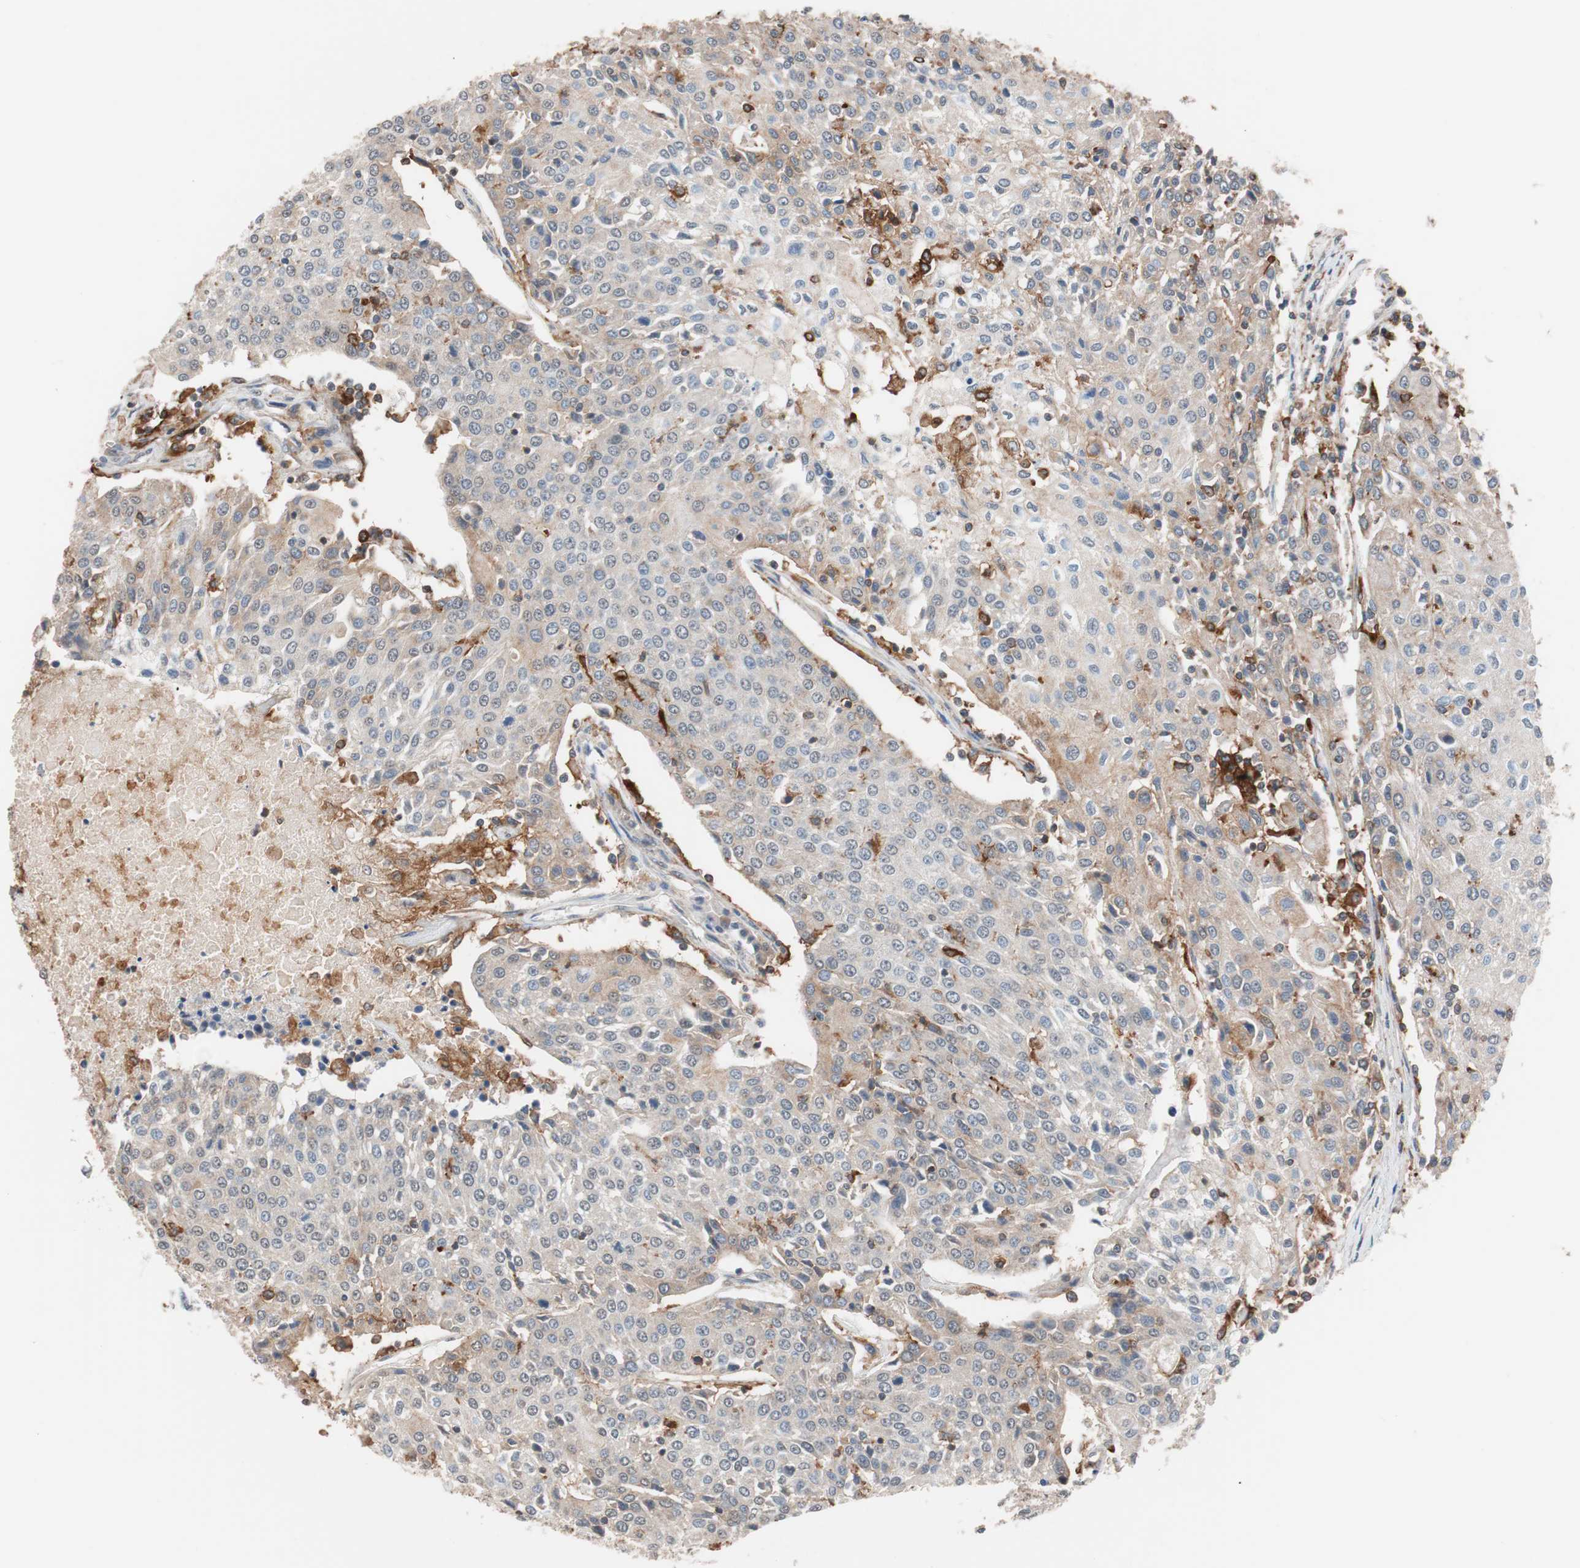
{"staining": {"intensity": "weak", "quantity": "<25%", "location": "cytoplasmic/membranous"}, "tissue": "urothelial cancer", "cell_type": "Tumor cells", "image_type": "cancer", "snomed": [{"axis": "morphology", "description": "Urothelial carcinoma, High grade"}, {"axis": "topography", "description": "Urinary bladder"}], "caption": "Tumor cells are negative for protein expression in human high-grade urothelial carcinoma.", "gene": "LITAF", "patient": {"sex": "female", "age": 85}}